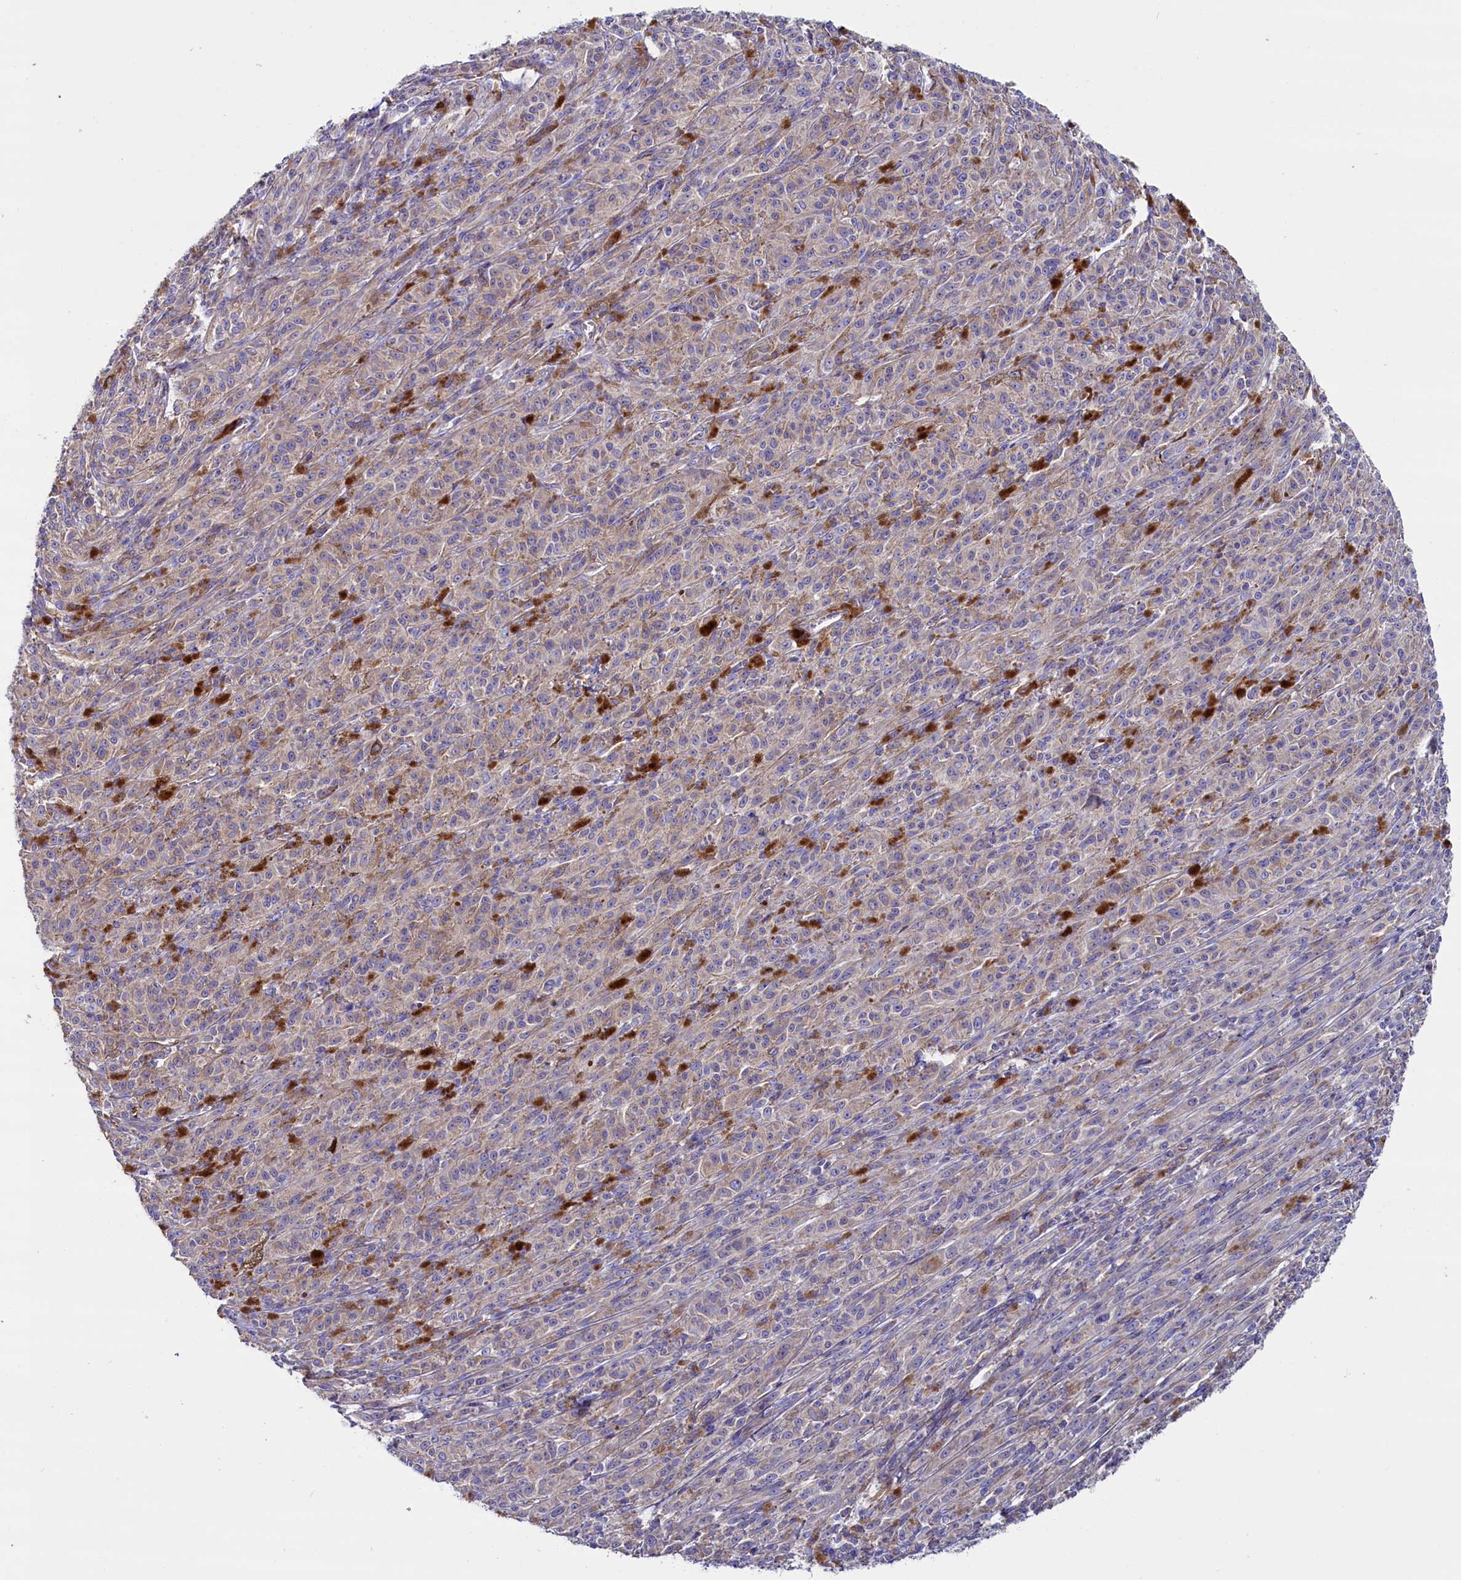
{"staining": {"intensity": "moderate", "quantity": "25%-75%", "location": "cytoplasmic/membranous"}, "tissue": "melanoma", "cell_type": "Tumor cells", "image_type": "cancer", "snomed": [{"axis": "morphology", "description": "Malignant melanoma, NOS"}, {"axis": "topography", "description": "Skin"}], "caption": "Melanoma stained with DAB (3,3'-diaminobenzidine) IHC displays medium levels of moderate cytoplasmic/membranous staining in approximately 25%-75% of tumor cells.", "gene": "ZSWIM1", "patient": {"sex": "female", "age": 52}}